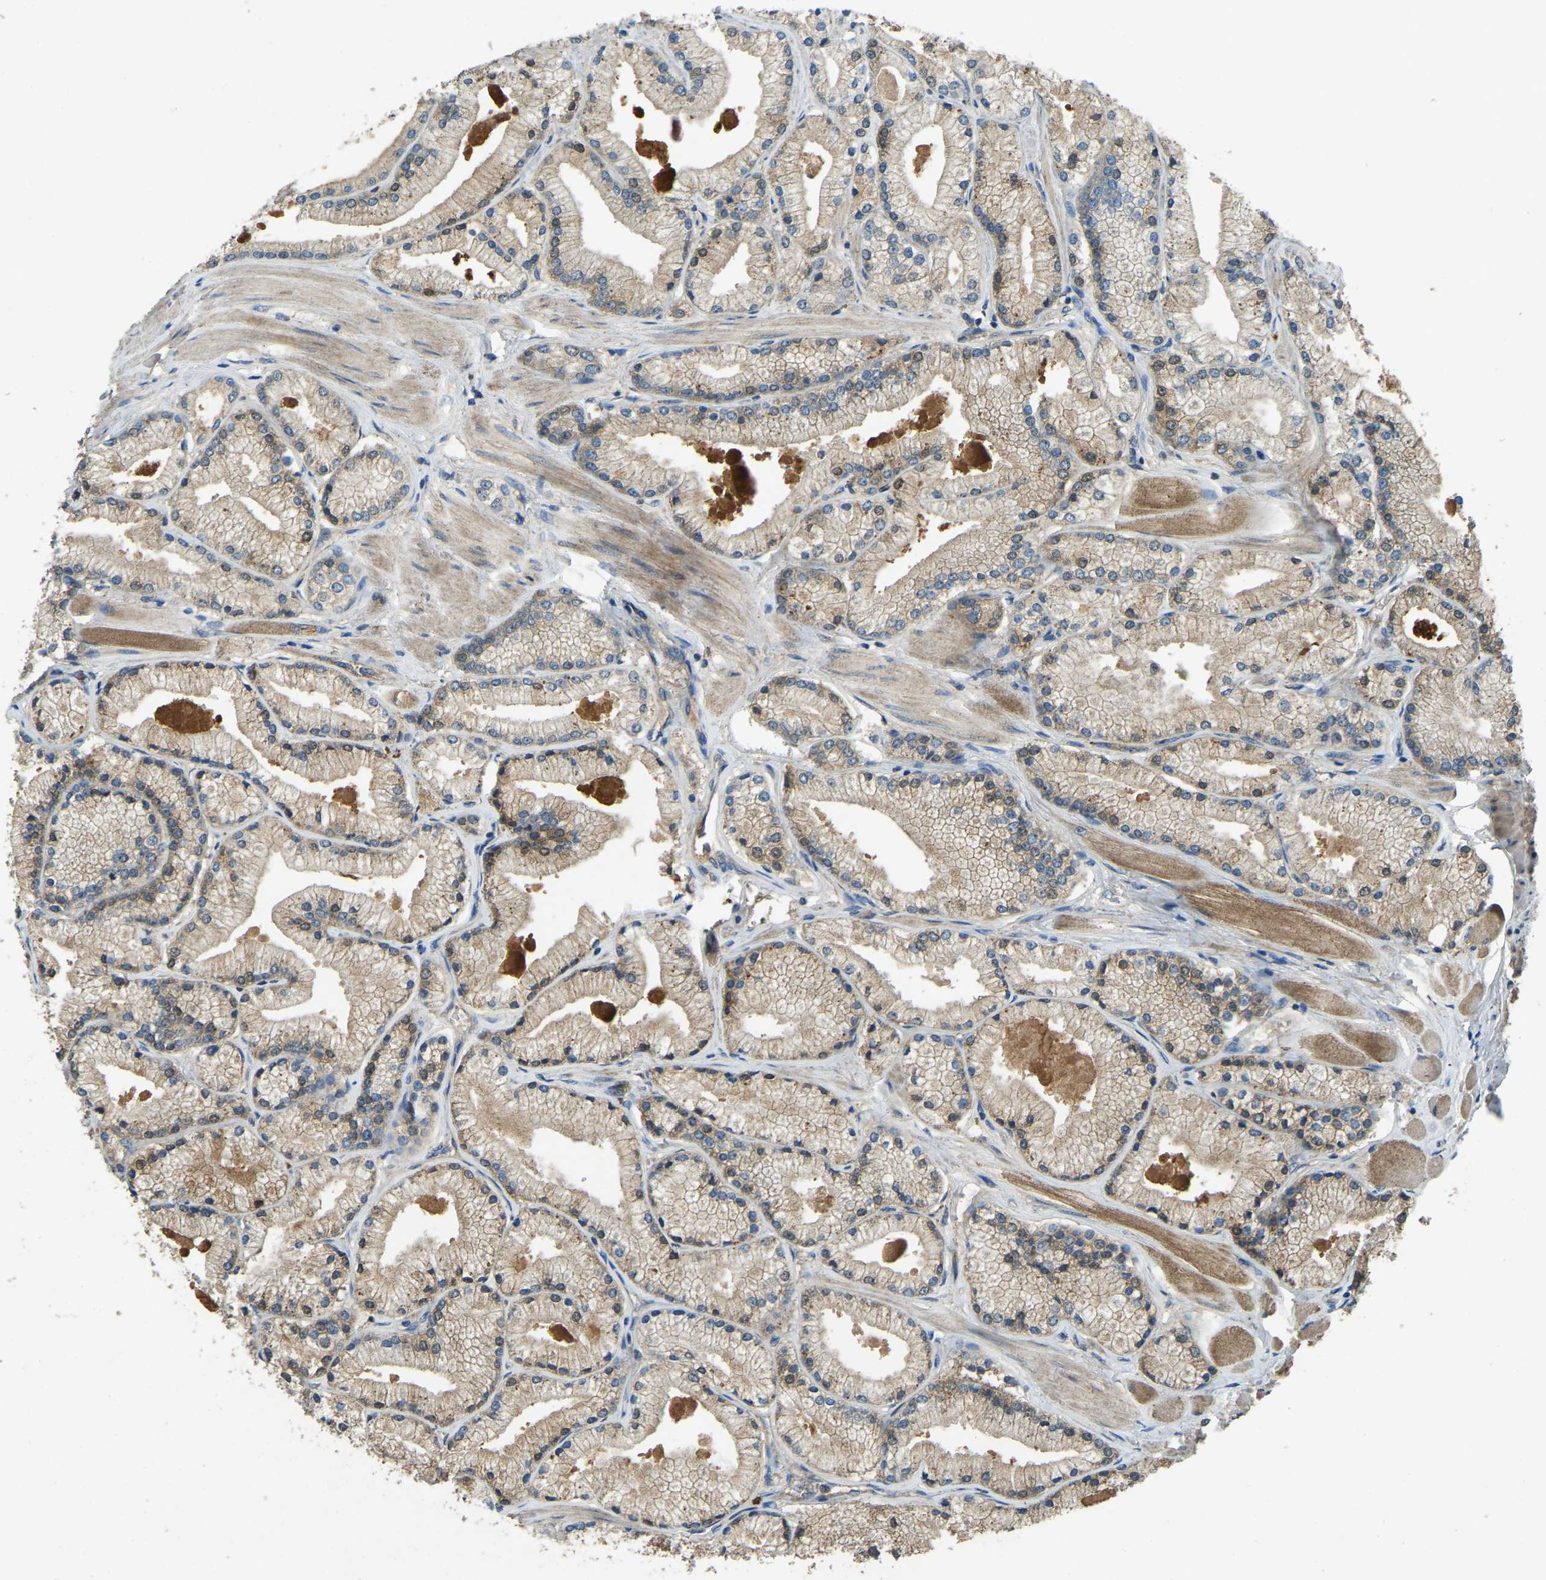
{"staining": {"intensity": "weak", "quantity": ">75%", "location": "cytoplasmic/membranous"}, "tissue": "prostate cancer", "cell_type": "Tumor cells", "image_type": "cancer", "snomed": [{"axis": "morphology", "description": "Adenocarcinoma, High grade"}, {"axis": "topography", "description": "Prostate"}], "caption": "IHC photomicrograph of neoplastic tissue: human prostate adenocarcinoma (high-grade) stained using immunohistochemistry (IHC) demonstrates low levels of weak protein expression localized specifically in the cytoplasmic/membranous of tumor cells, appearing as a cytoplasmic/membranous brown color.", "gene": "ATP8B1", "patient": {"sex": "male", "age": 50}}